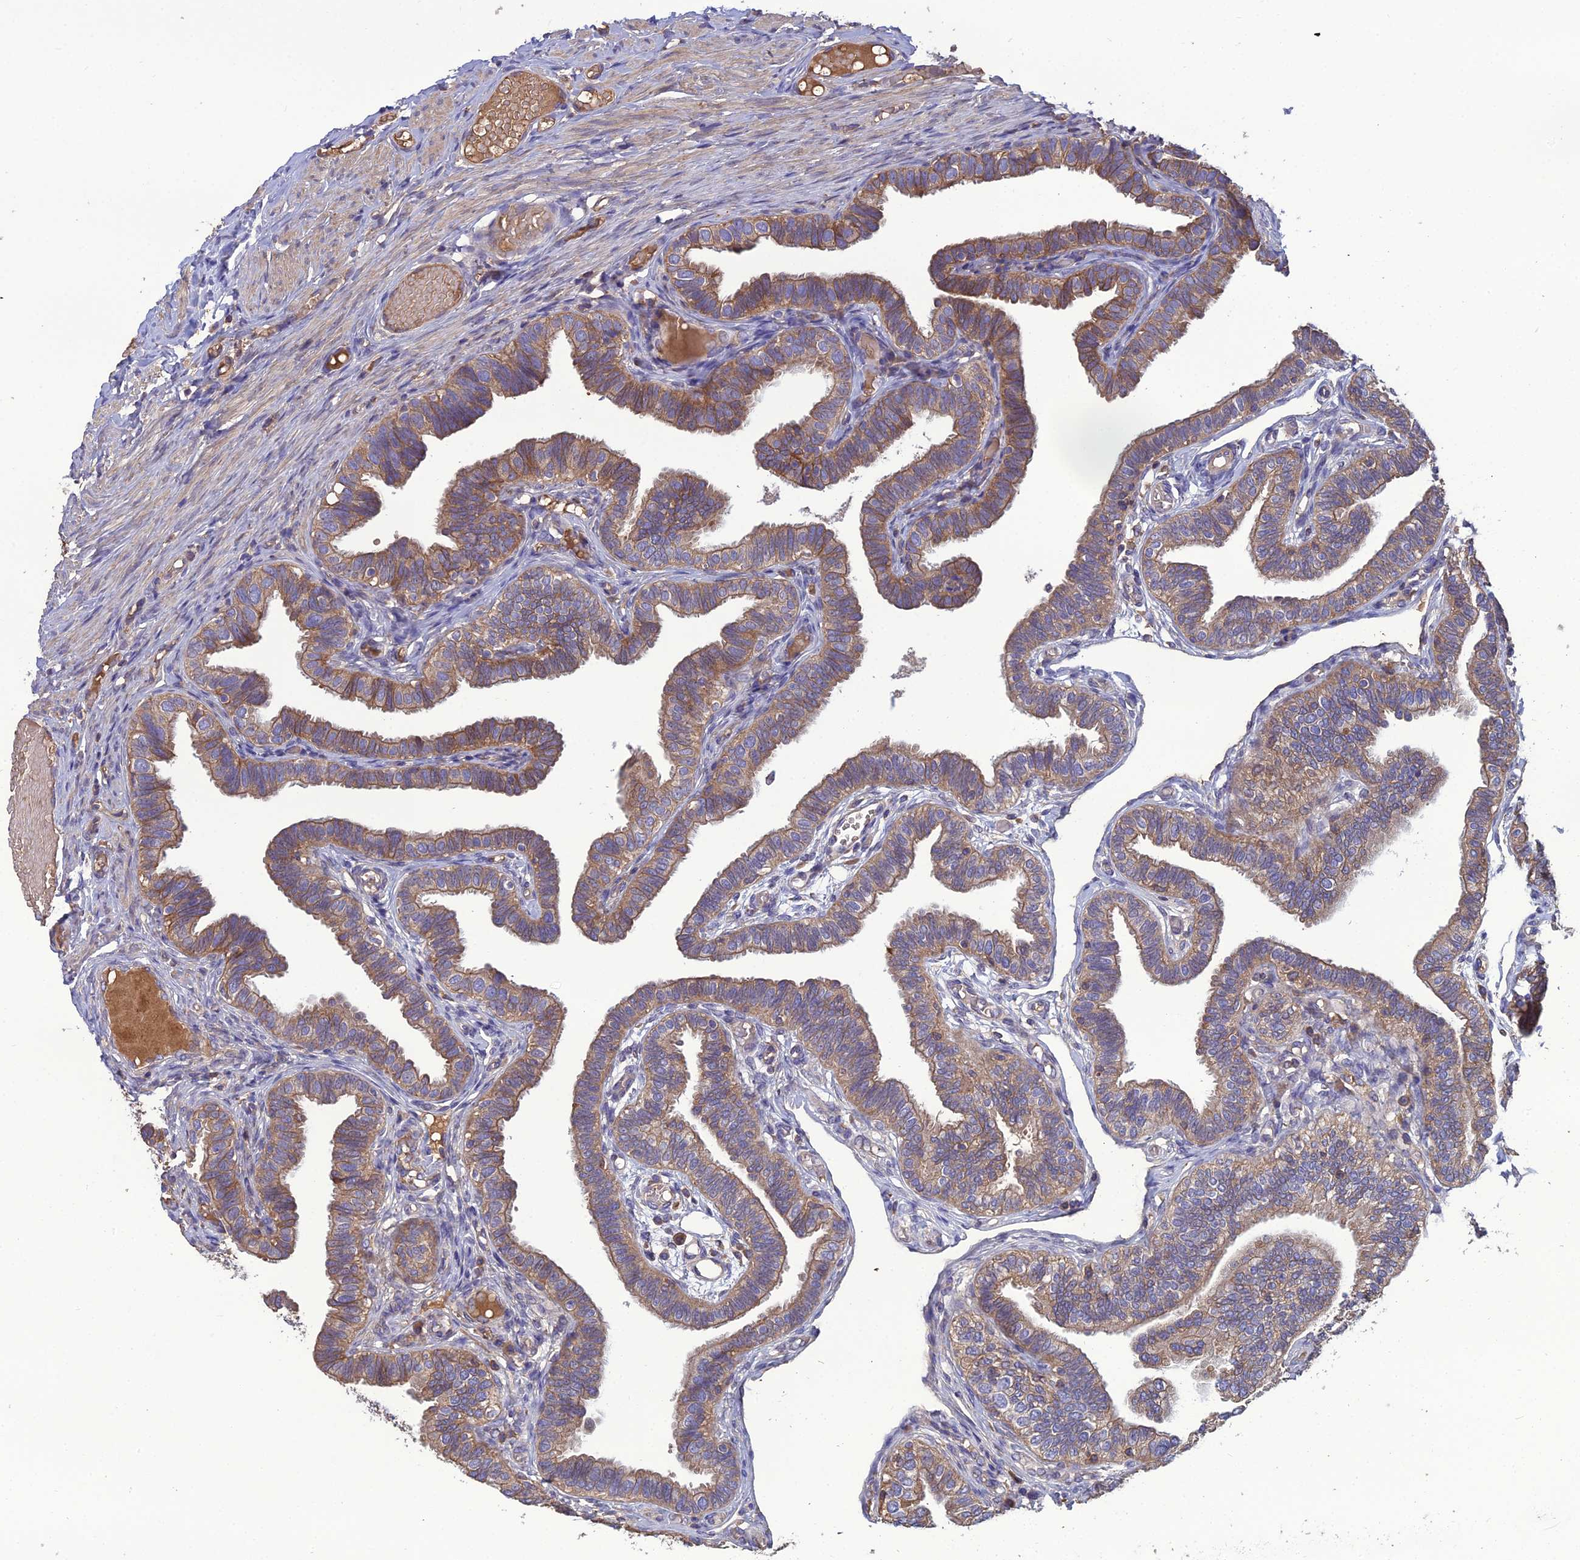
{"staining": {"intensity": "moderate", "quantity": "25%-75%", "location": "cytoplasmic/membranous"}, "tissue": "fallopian tube", "cell_type": "Glandular cells", "image_type": "normal", "snomed": [{"axis": "morphology", "description": "Normal tissue, NOS"}, {"axis": "topography", "description": "Fallopian tube"}], "caption": "Immunohistochemical staining of unremarkable human fallopian tube reveals 25%-75% levels of moderate cytoplasmic/membranous protein positivity in about 25%-75% of glandular cells.", "gene": "GALR2", "patient": {"sex": "female", "age": 39}}